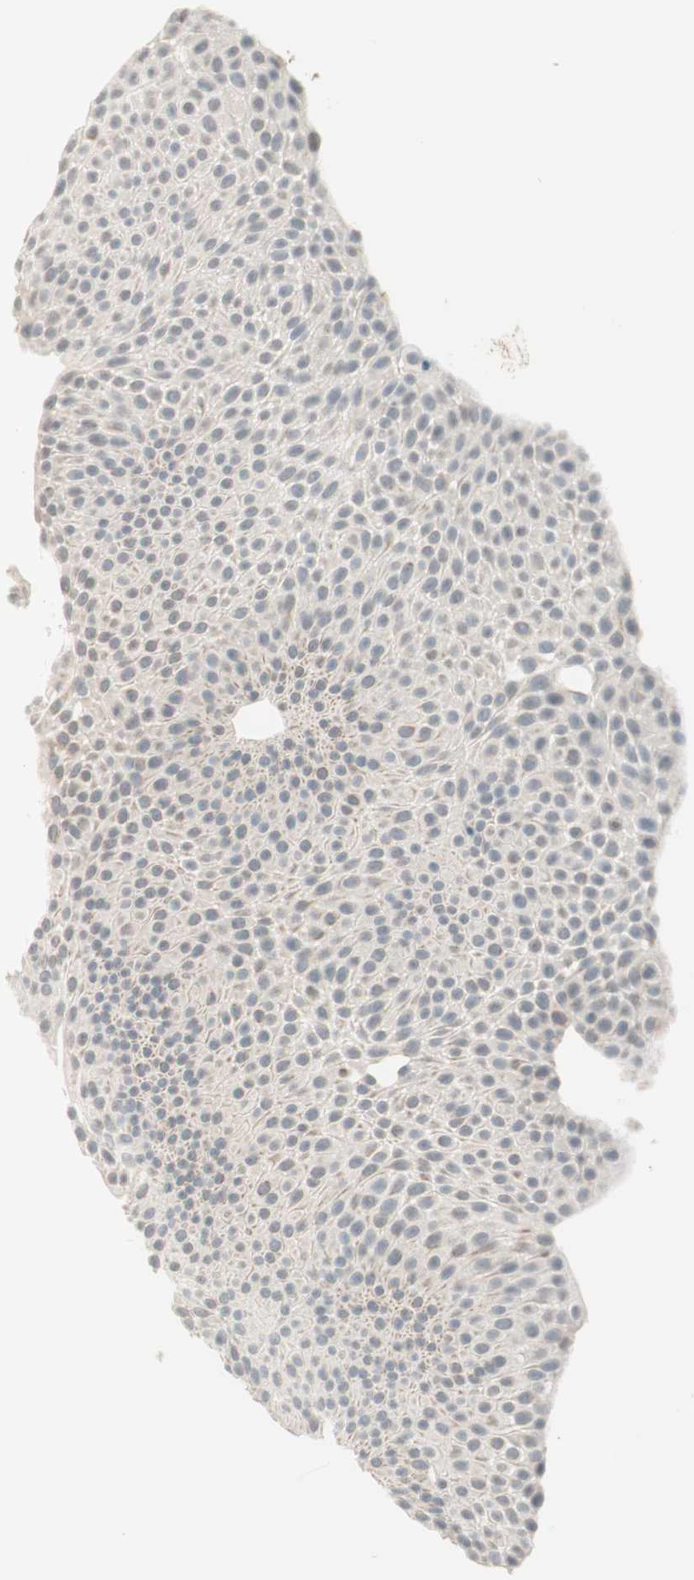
{"staining": {"intensity": "weak", "quantity": "<25%", "location": "nuclear"}, "tissue": "urothelial cancer", "cell_type": "Tumor cells", "image_type": "cancer", "snomed": [{"axis": "morphology", "description": "Urothelial carcinoma, Low grade"}, {"axis": "topography", "description": "Urinary bladder"}], "caption": "Tumor cells are negative for protein expression in human urothelial cancer.", "gene": "JPH1", "patient": {"sex": "female", "age": 60}}